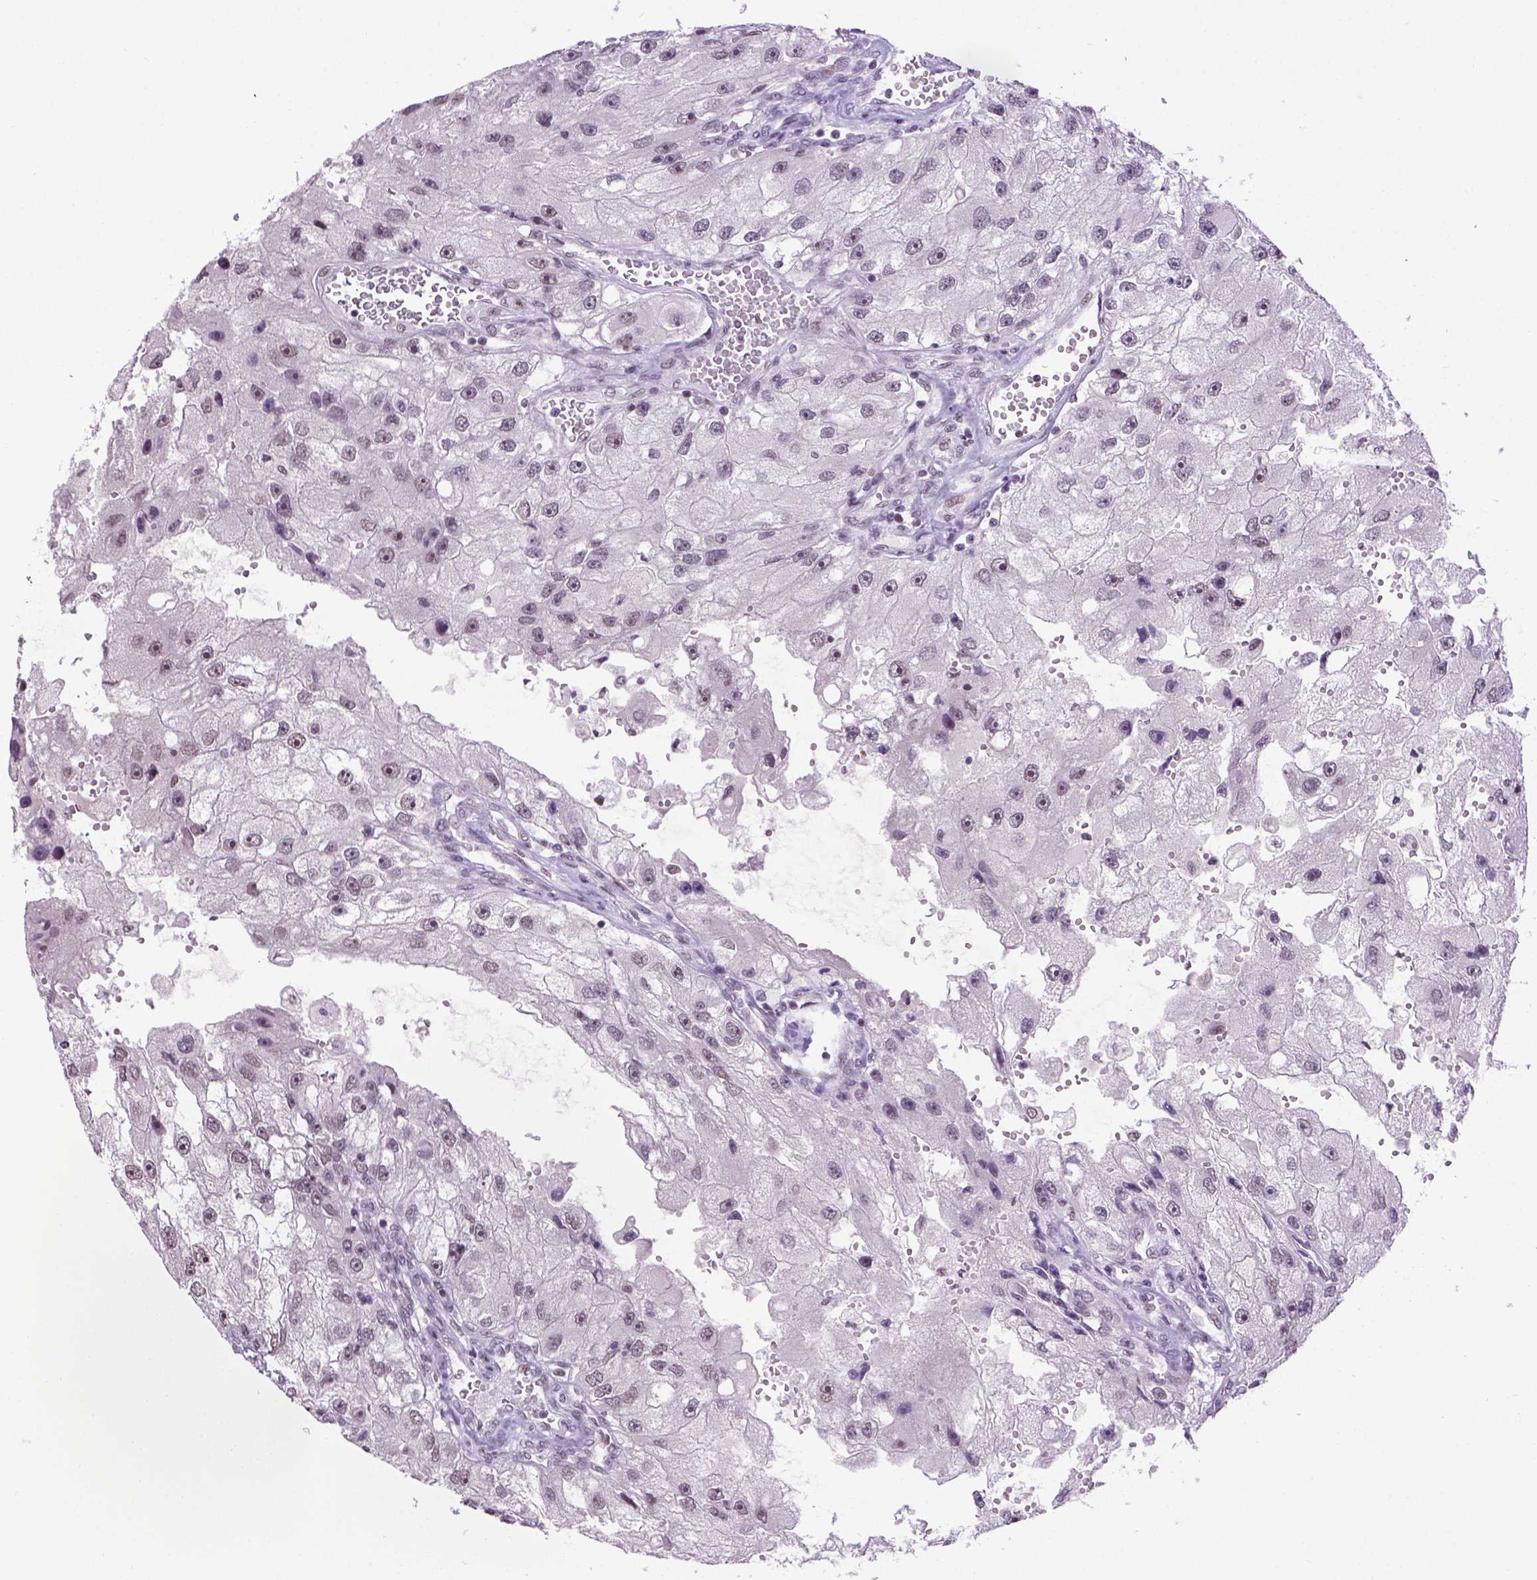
{"staining": {"intensity": "weak", "quantity": "25%-75%", "location": "nuclear"}, "tissue": "renal cancer", "cell_type": "Tumor cells", "image_type": "cancer", "snomed": [{"axis": "morphology", "description": "Adenocarcinoma, NOS"}, {"axis": "topography", "description": "Kidney"}], "caption": "The micrograph shows staining of renal adenocarcinoma, revealing weak nuclear protein positivity (brown color) within tumor cells. (DAB (3,3'-diaminobenzidine) IHC, brown staining for protein, blue staining for nuclei).", "gene": "TBPL1", "patient": {"sex": "male", "age": 63}}